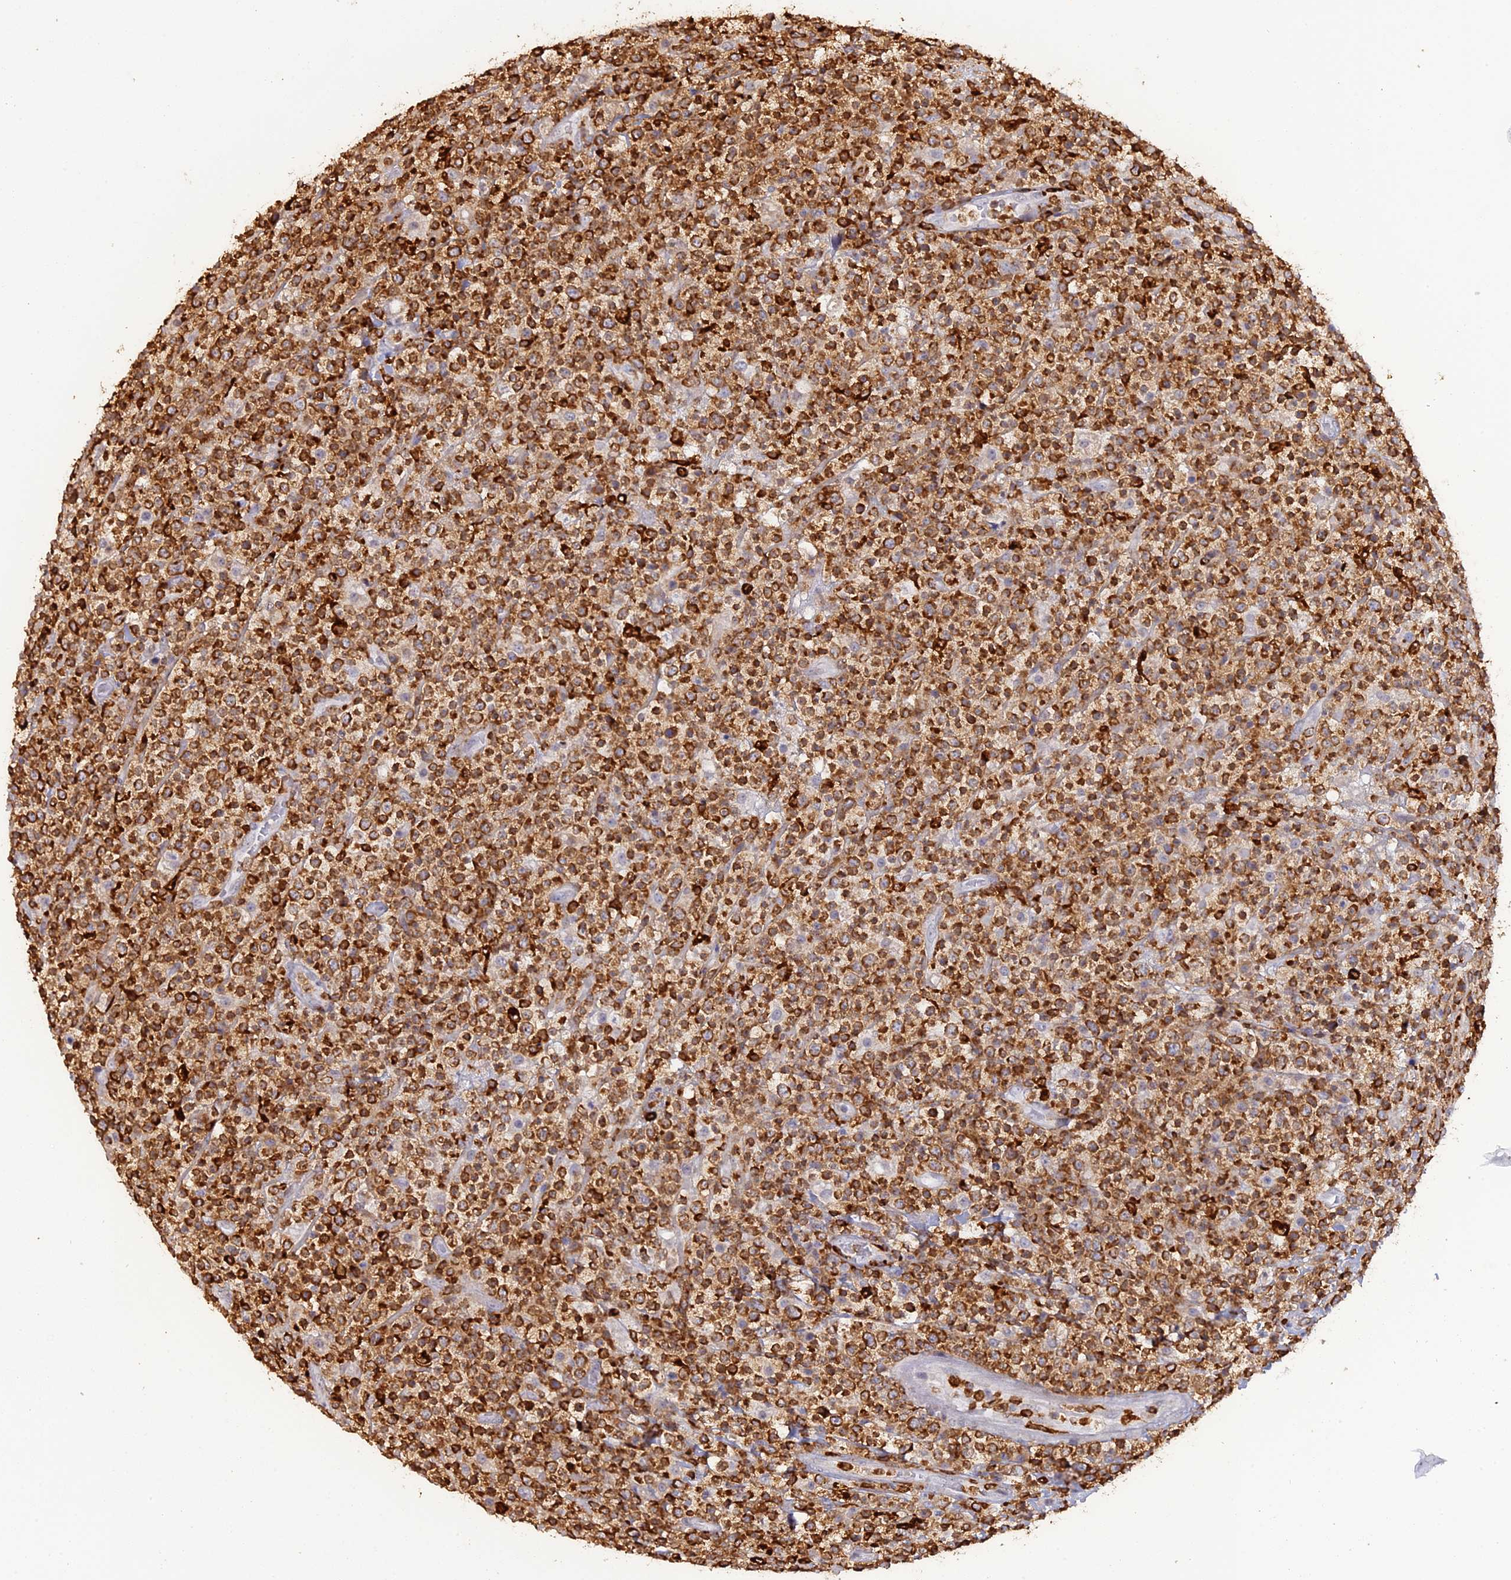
{"staining": {"intensity": "strong", "quantity": "25%-75%", "location": "cytoplasmic/membranous"}, "tissue": "lymphoma", "cell_type": "Tumor cells", "image_type": "cancer", "snomed": [{"axis": "morphology", "description": "Malignant lymphoma, non-Hodgkin's type, High grade"}, {"axis": "topography", "description": "Colon"}], "caption": "Protein expression analysis of human malignant lymphoma, non-Hodgkin's type (high-grade) reveals strong cytoplasmic/membranous staining in about 25%-75% of tumor cells. (DAB IHC with brightfield microscopy, high magnification).", "gene": "APOBR", "patient": {"sex": "female", "age": 53}}